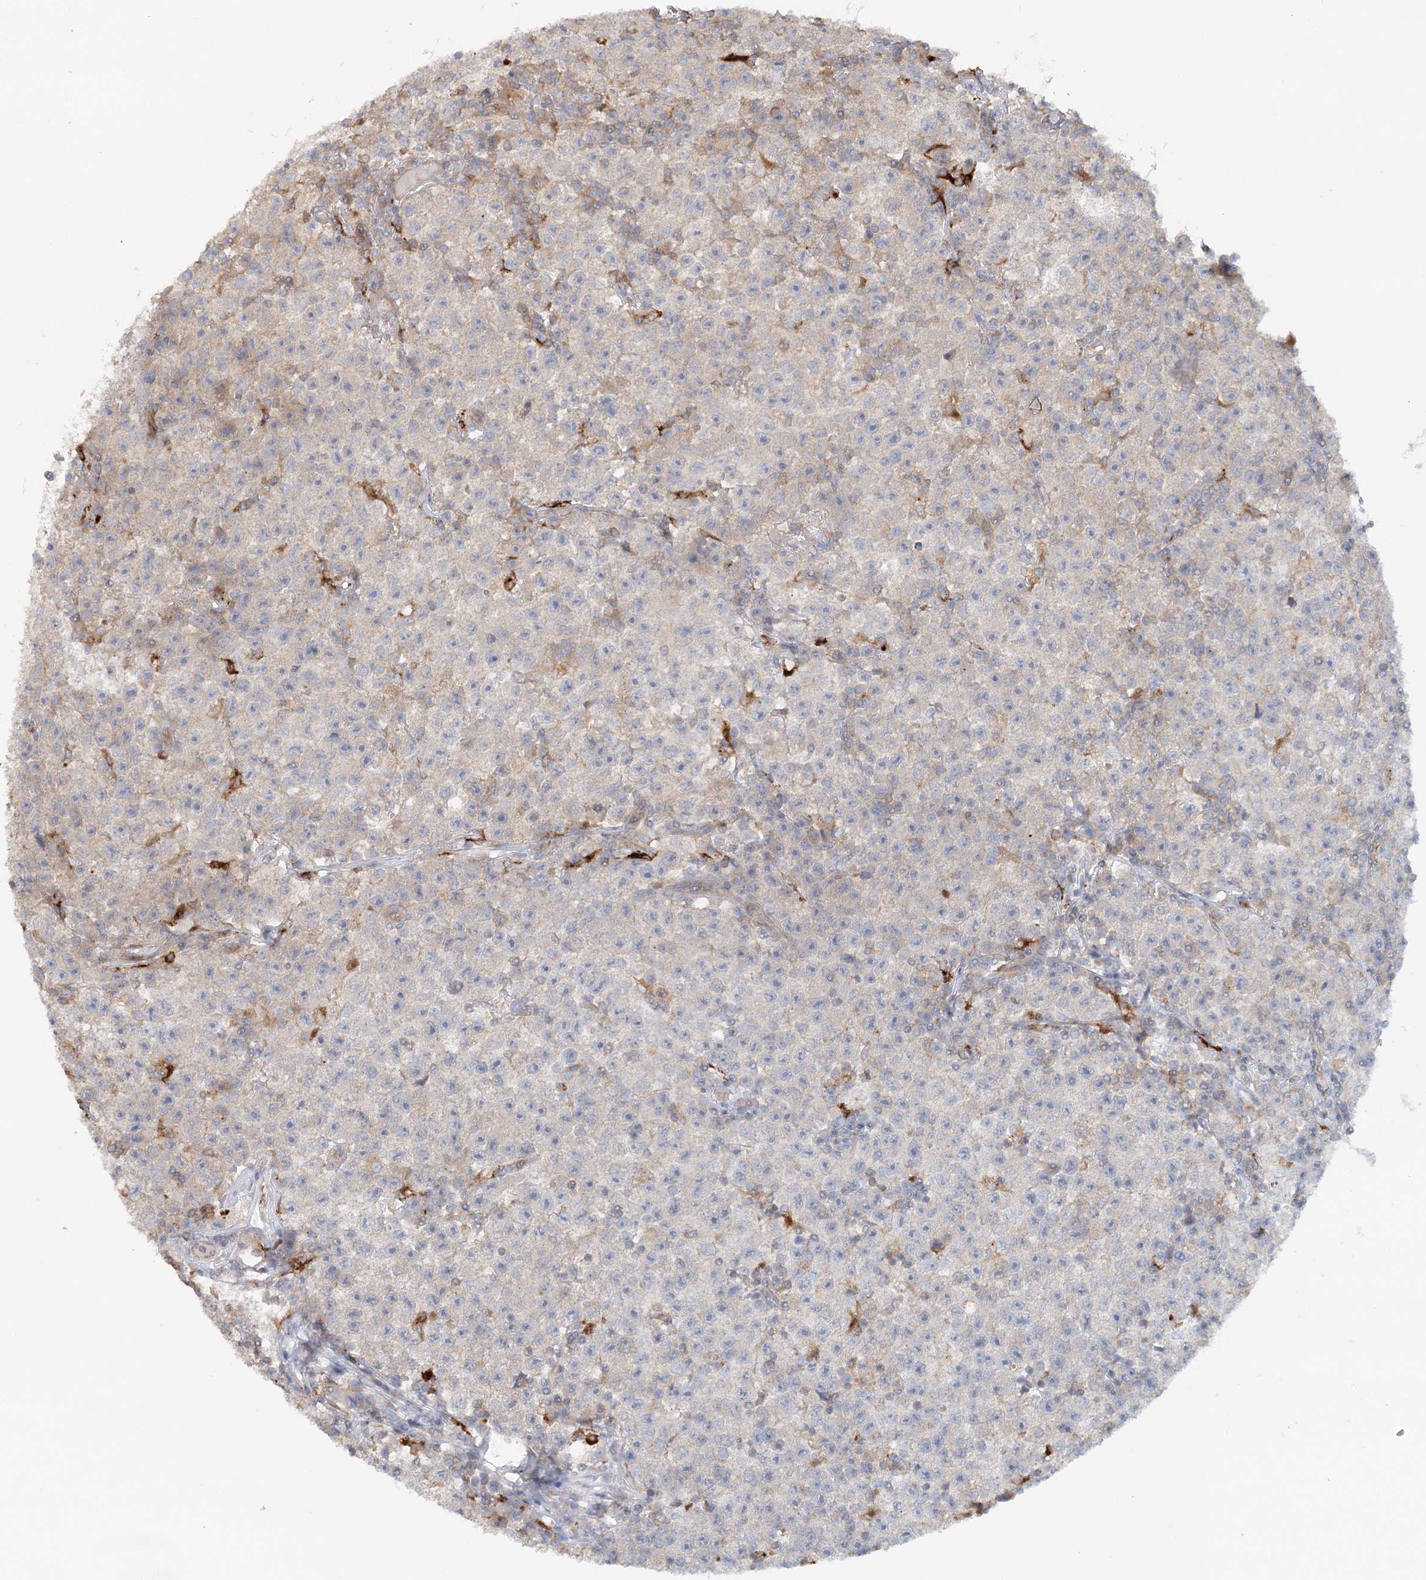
{"staining": {"intensity": "negative", "quantity": "none", "location": "none"}, "tissue": "testis cancer", "cell_type": "Tumor cells", "image_type": "cancer", "snomed": [{"axis": "morphology", "description": "Seminoma, NOS"}, {"axis": "topography", "description": "Testis"}], "caption": "DAB immunohistochemical staining of seminoma (testis) shows no significant expression in tumor cells.", "gene": "GBE1", "patient": {"sex": "male", "age": 22}}